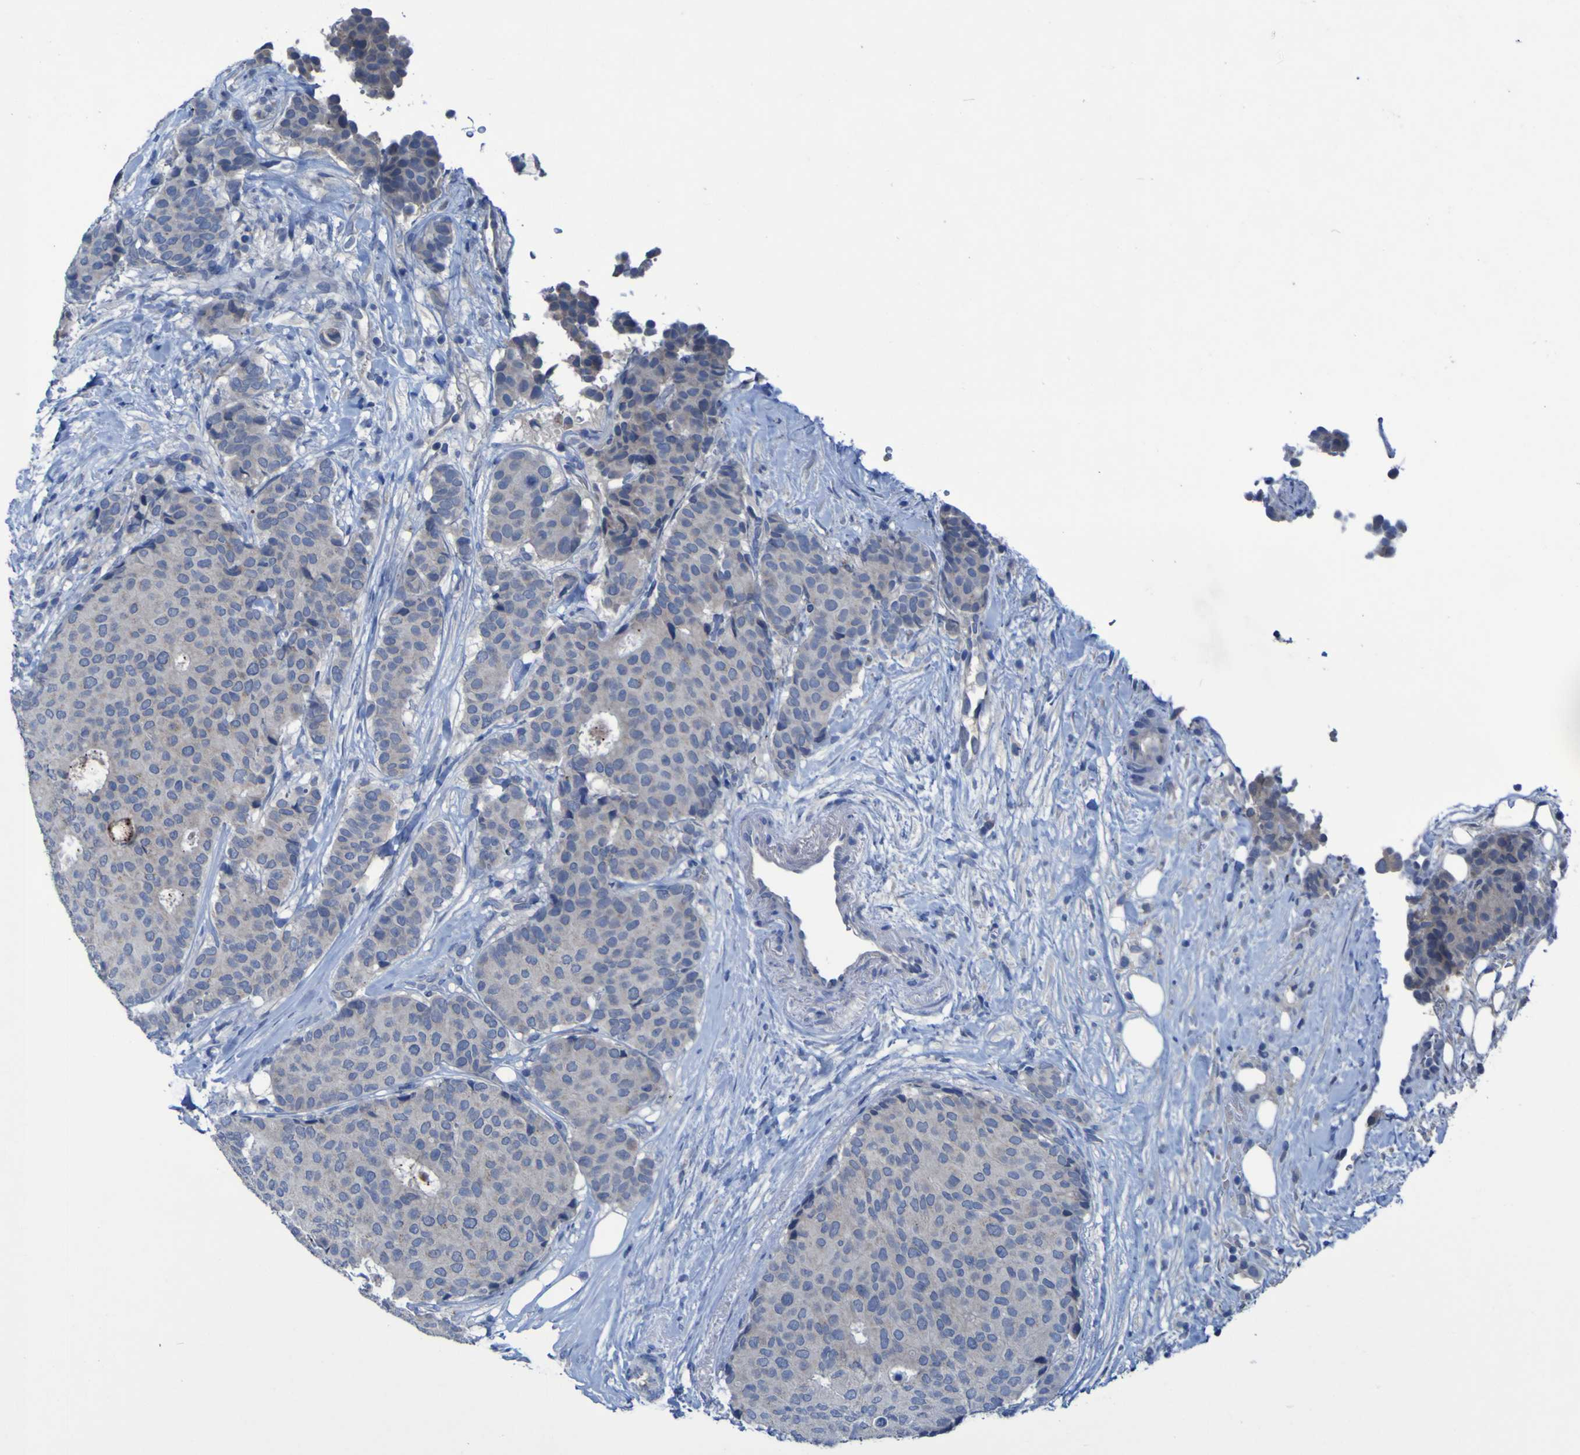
{"staining": {"intensity": "negative", "quantity": "none", "location": "none"}, "tissue": "breast cancer", "cell_type": "Tumor cells", "image_type": "cancer", "snomed": [{"axis": "morphology", "description": "Duct carcinoma"}, {"axis": "topography", "description": "Breast"}], "caption": "A photomicrograph of breast cancer (invasive ductal carcinoma) stained for a protein shows no brown staining in tumor cells.", "gene": "SGK2", "patient": {"sex": "female", "age": 75}}